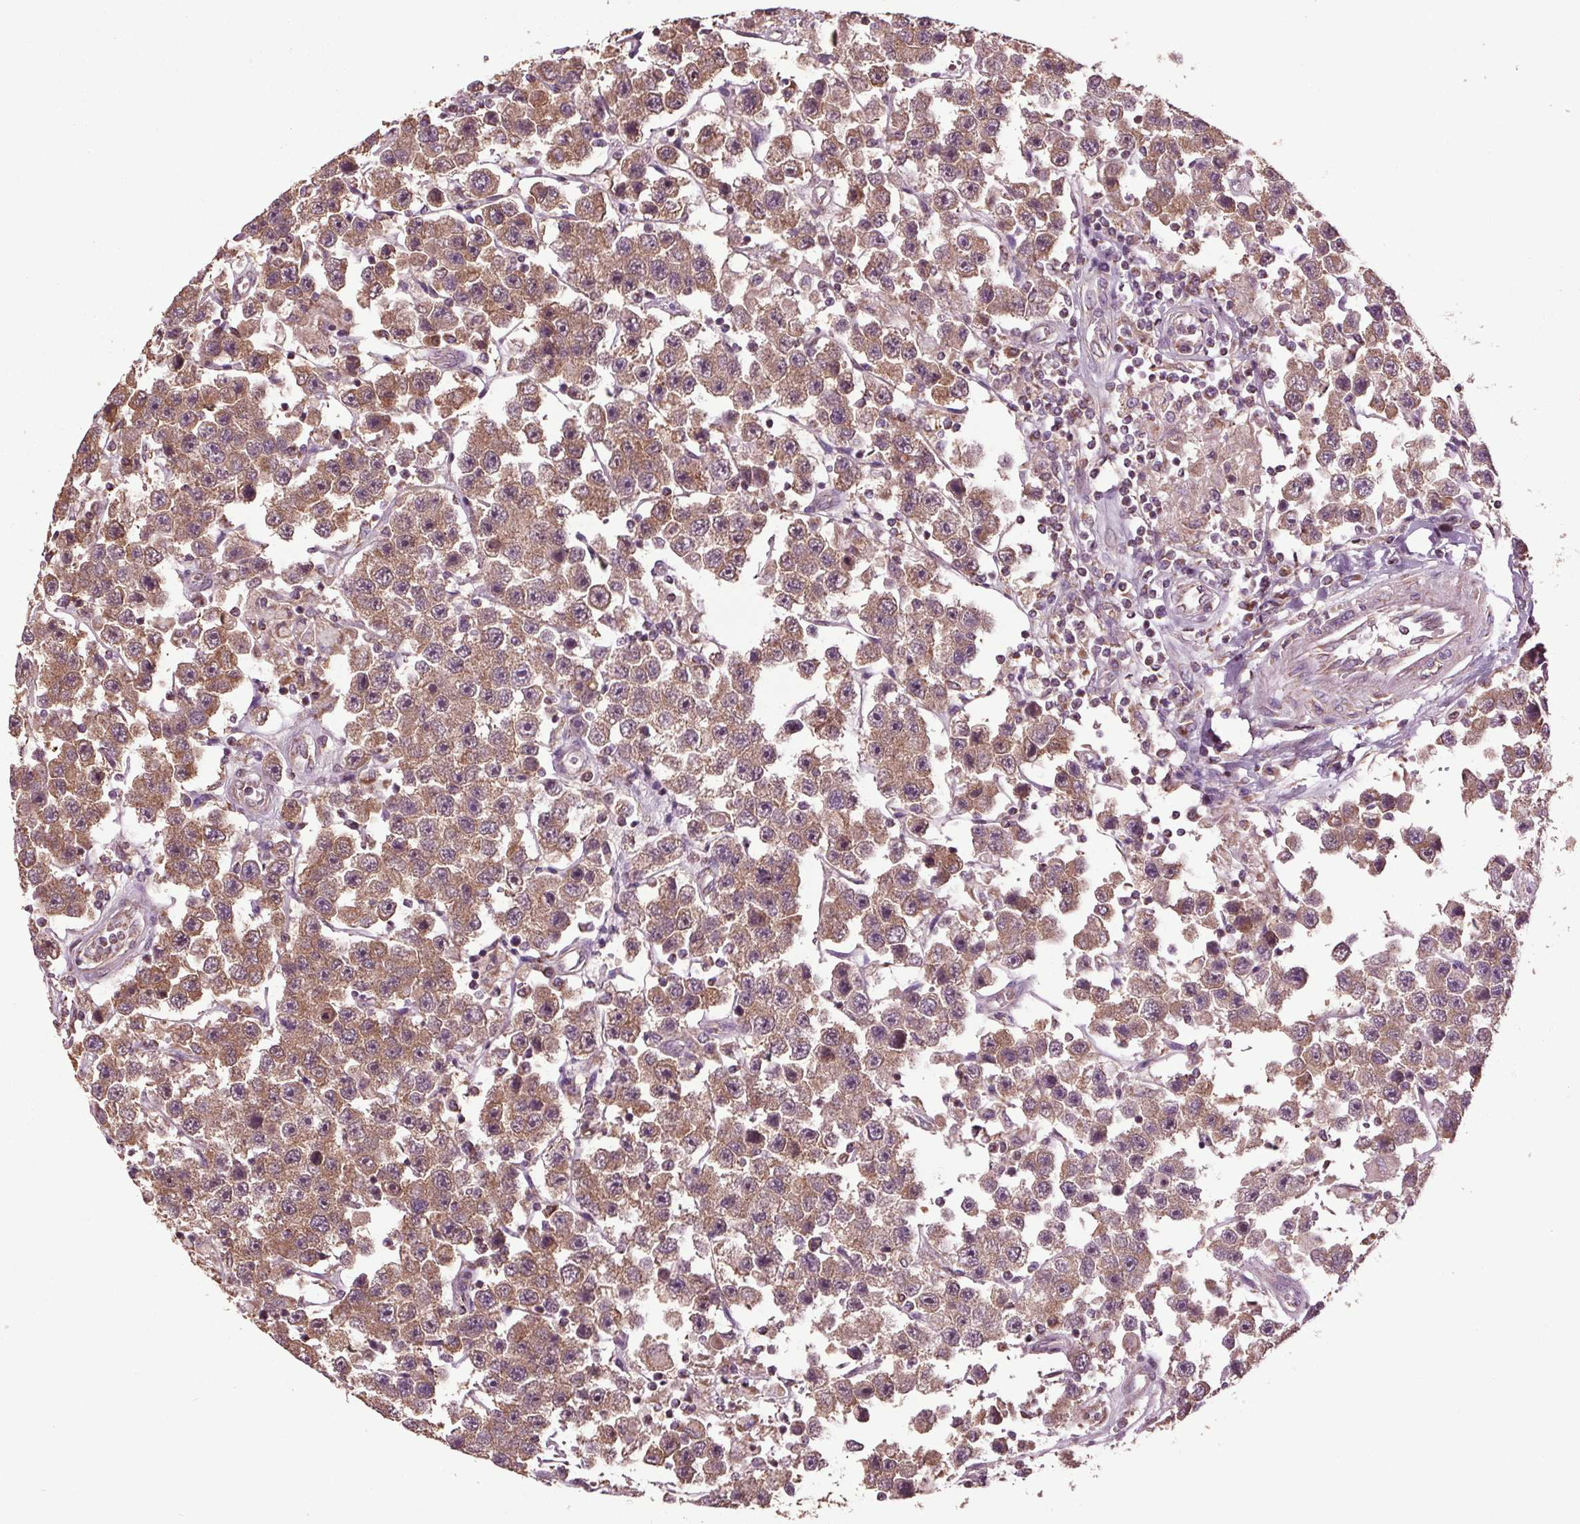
{"staining": {"intensity": "moderate", "quantity": ">75%", "location": "cytoplasmic/membranous"}, "tissue": "testis cancer", "cell_type": "Tumor cells", "image_type": "cancer", "snomed": [{"axis": "morphology", "description": "Seminoma, NOS"}, {"axis": "topography", "description": "Testis"}], "caption": "Human testis cancer (seminoma) stained with a brown dye displays moderate cytoplasmic/membranous positive staining in about >75% of tumor cells.", "gene": "RNPEP", "patient": {"sex": "male", "age": 45}}